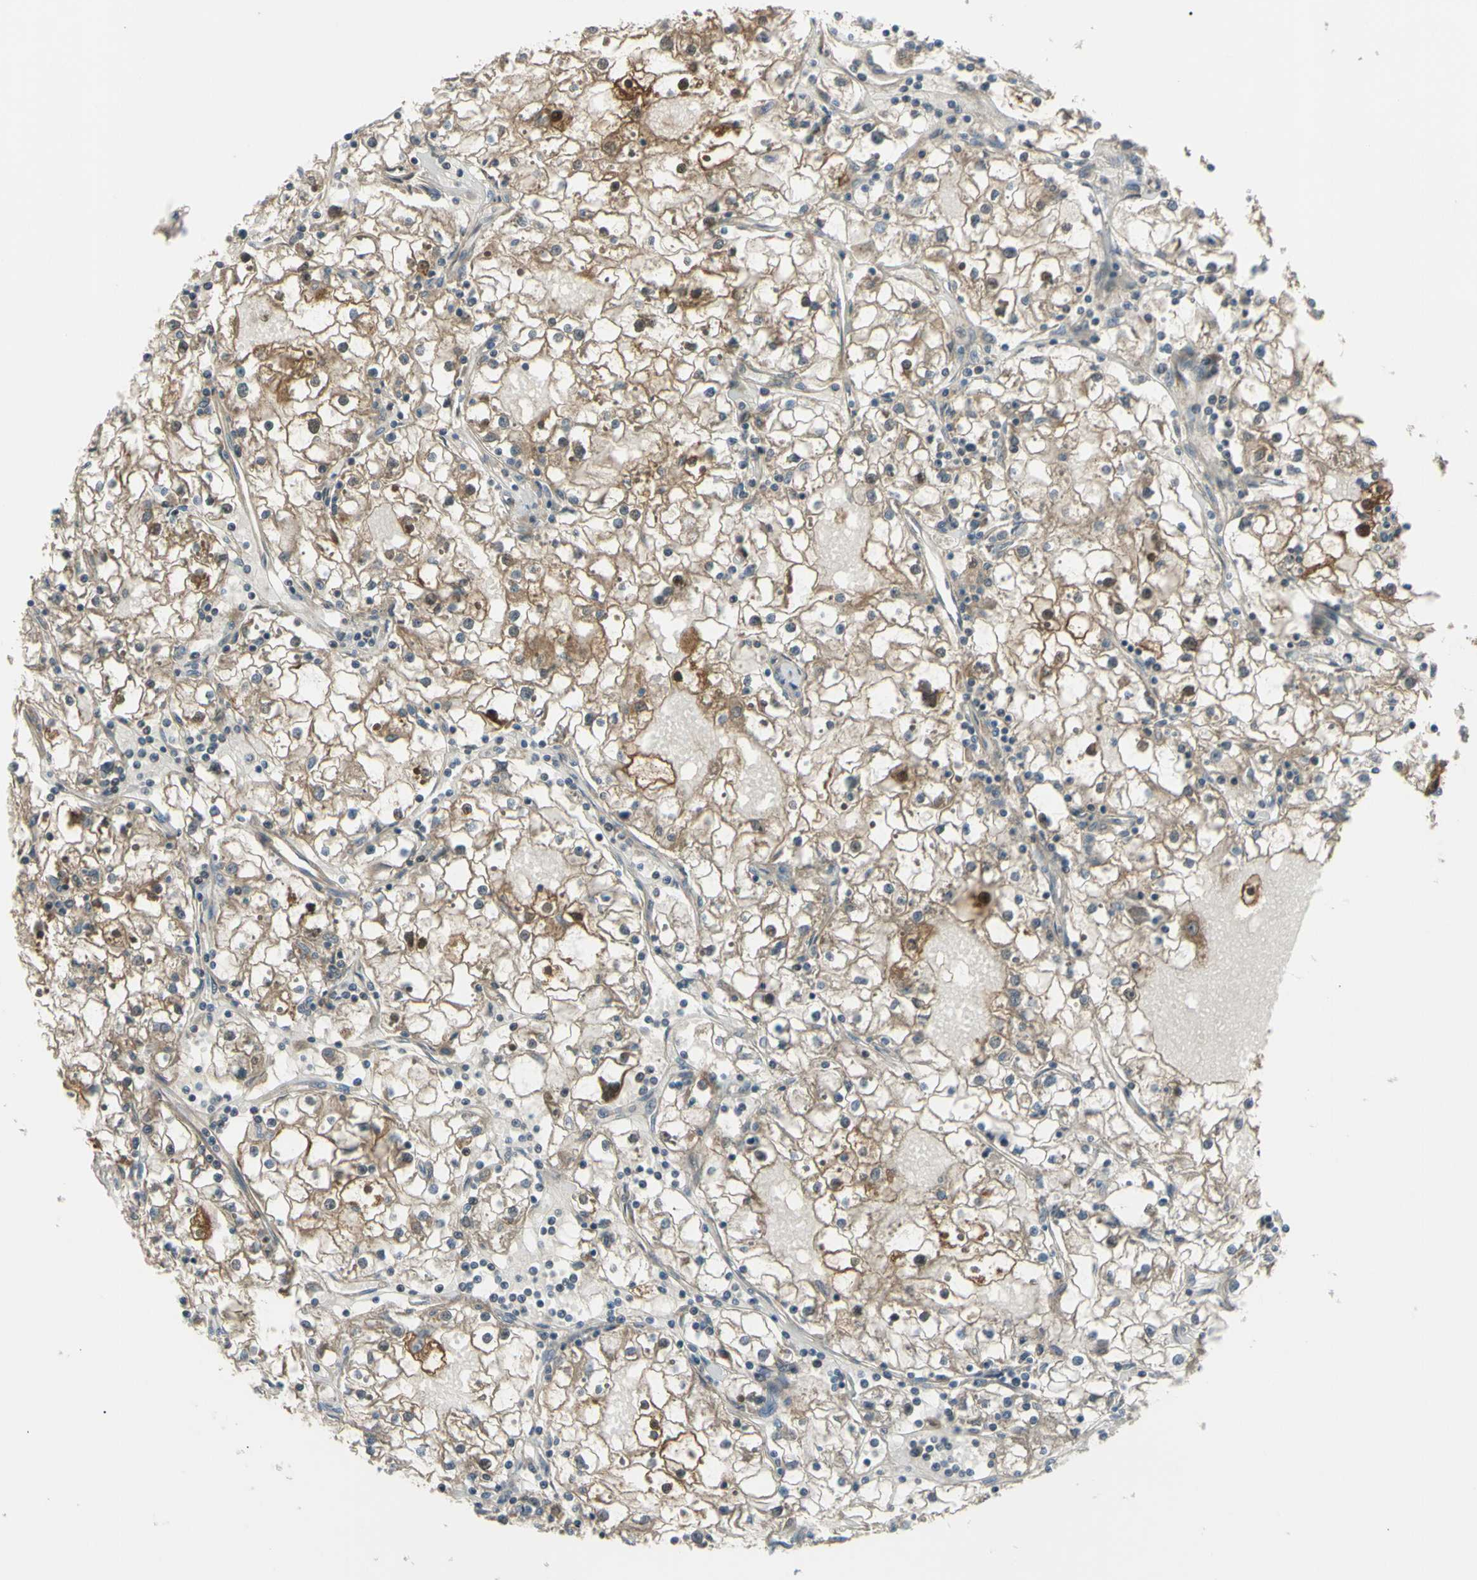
{"staining": {"intensity": "weak", "quantity": ">75%", "location": "cytoplasmic/membranous"}, "tissue": "renal cancer", "cell_type": "Tumor cells", "image_type": "cancer", "snomed": [{"axis": "morphology", "description": "Adenocarcinoma, NOS"}, {"axis": "topography", "description": "Kidney"}], "caption": "High-power microscopy captured an immunohistochemistry (IHC) histopathology image of adenocarcinoma (renal), revealing weak cytoplasmic/membranous staining in approximately >75% of tumor cells.", "gene": "FLII", "patient": {"sex": "male", "age": 56}}